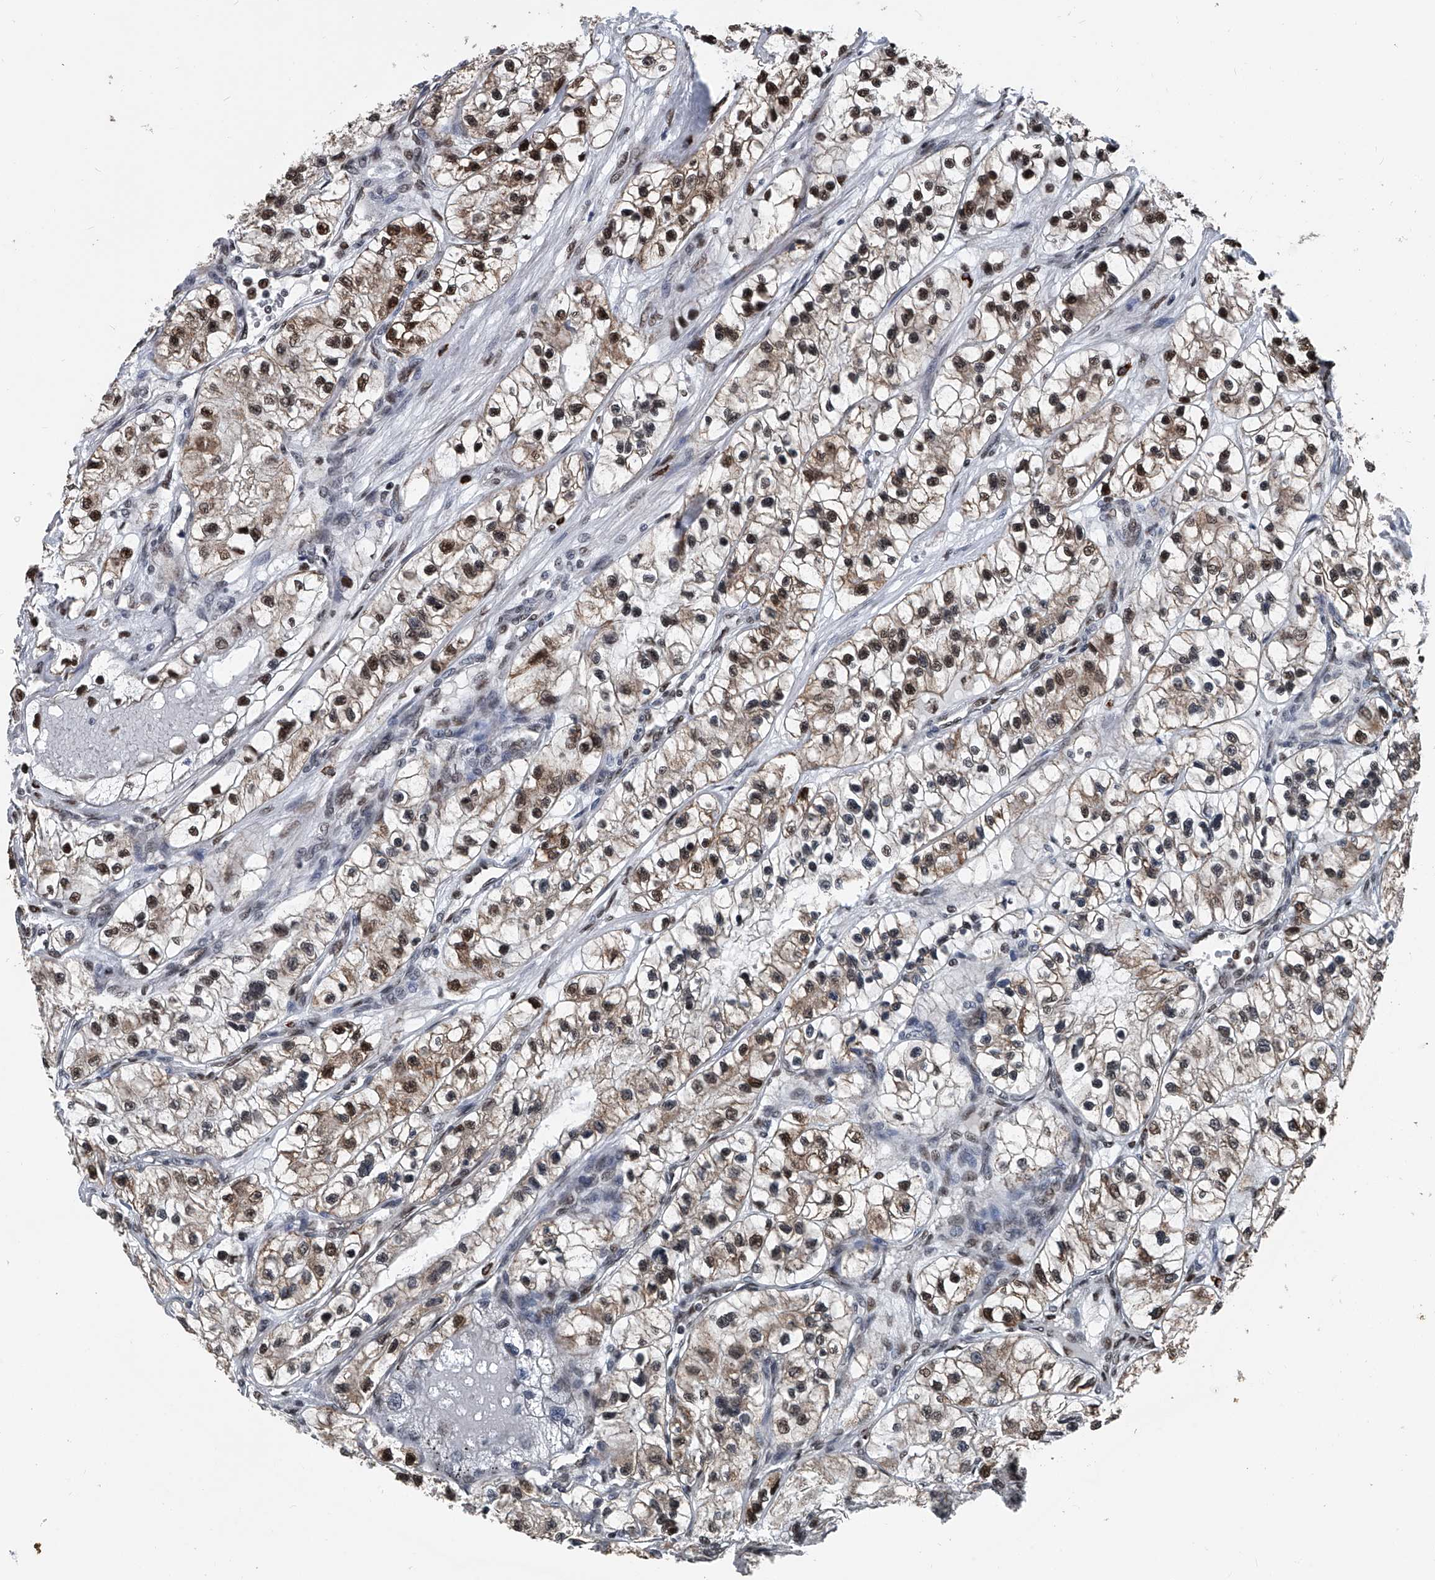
{"staining": {"intensity": "moderate", "quantity": "<25%", "location": "cytoplasmic/membranous,nuclear"}, "tissue": "renal cancer", "cell_type": "Tumor cells", "image_type": "cancer", "snomed": [{"axis": "morphology", "description": "Adenocarcinoma, NOS"}, {"axis": "topography", "description": "Kidney"}], "caption": "DAB (3,3'-diaminobenzidine) immunohistochemical staining of human renal cancer demonstrates moderate cytoplasmic/membranous and nuclear protein staining in about <25% of tumor cells. Immunohistochemistry stains the protein of interest in brown and the nuclei are stained blue.", "gene": "FKBP5", "patient": {"sex": "female", "age": 57}}